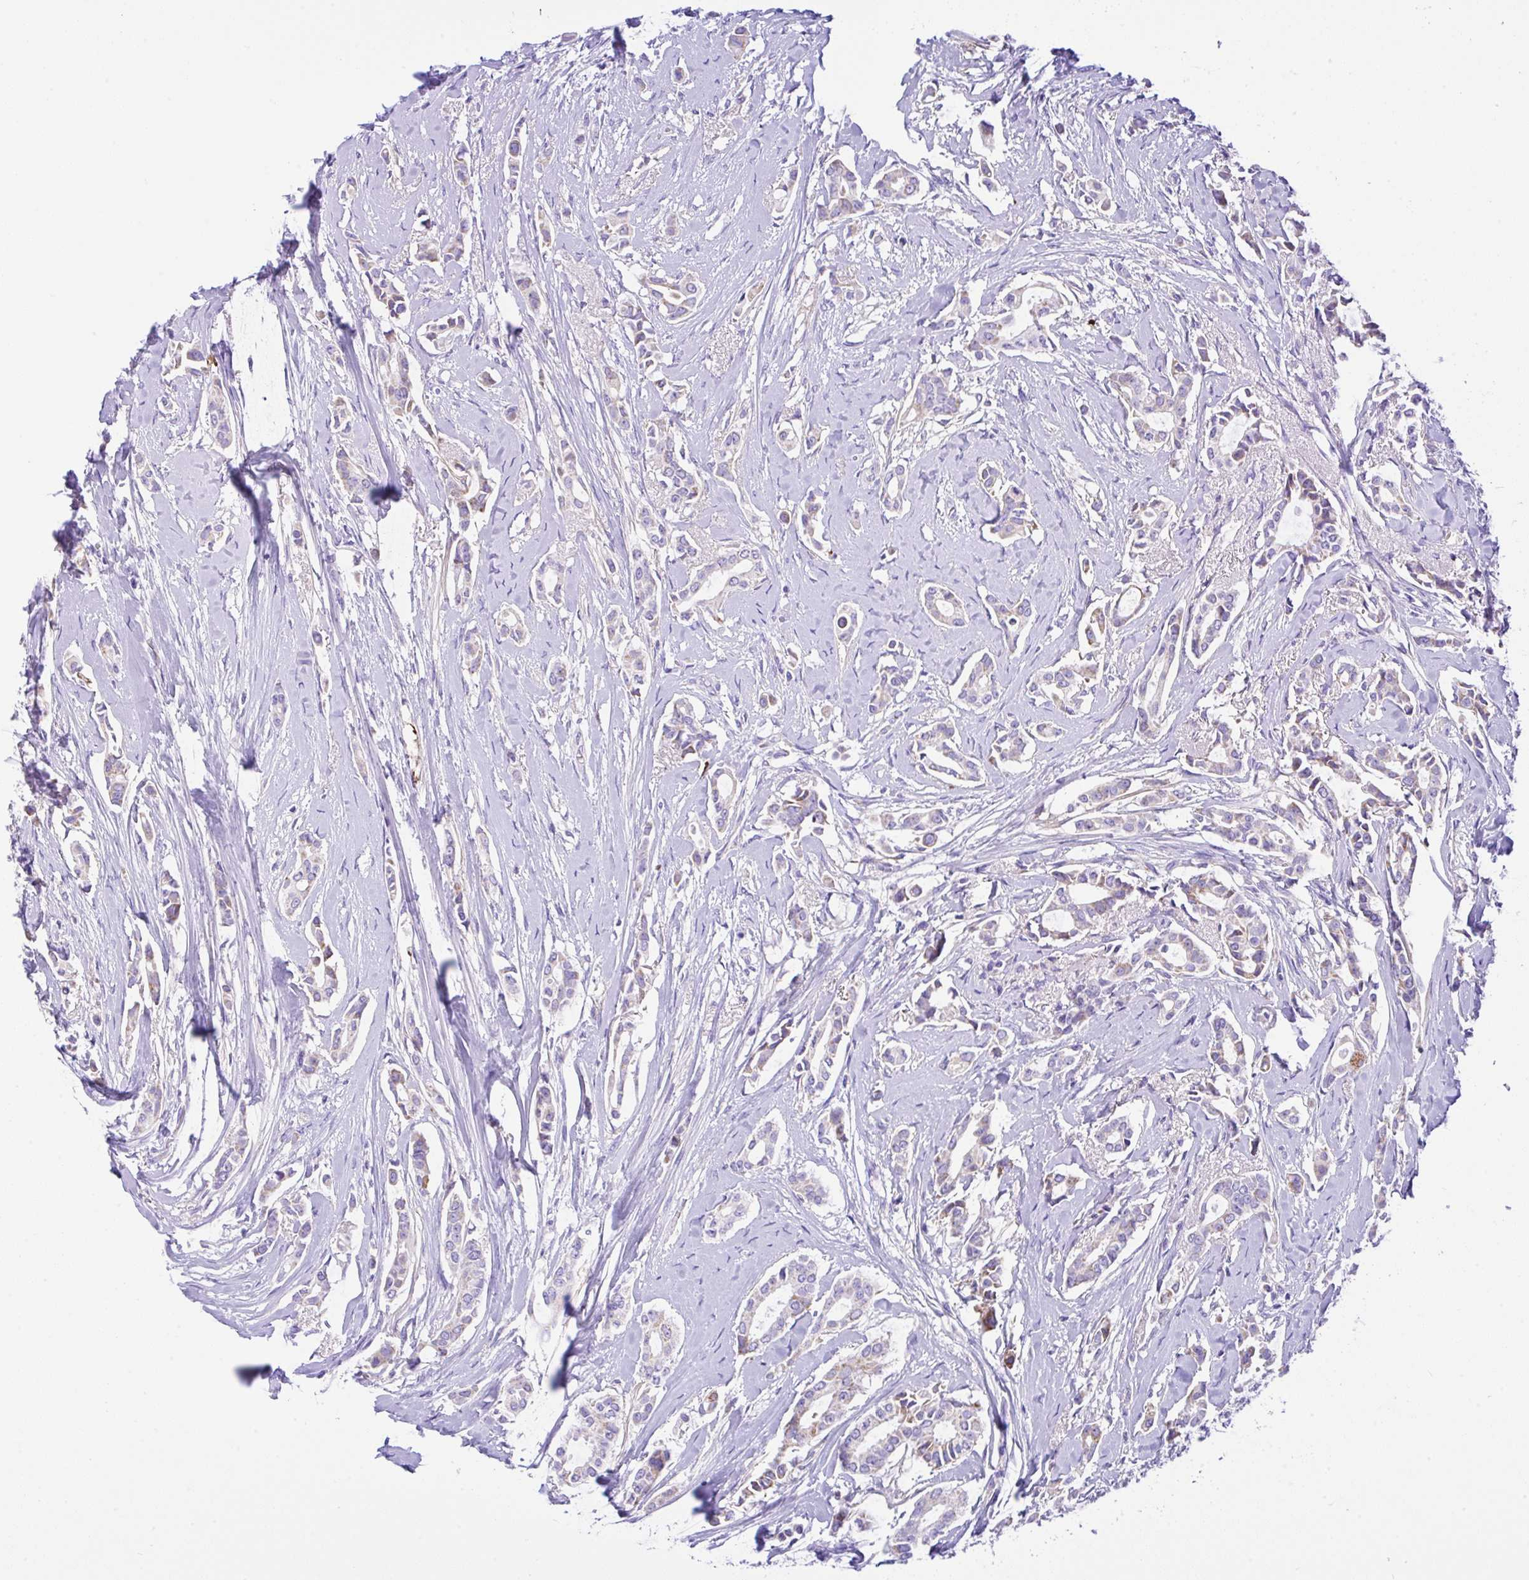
{"staining": {"intensity": "moderate", "quantity": "<25%", "location": "cytoplasmic/membranous"}, "tissue": "breast cancer", "cell_type": "Tumor cells", "image_type": "cancer", "snomed": [{"axis": "morphology", "description": "Duct carcinoma"}, {"axis": "topography", "description": "Breast"}], "caption": "IHC staining of breast infiltrating ductal carcinoma, which displays low levels of moderate cytoplasmic/membranous positivity in about <25% of tumor cells indicating moderate cytoplasmic/membranous protein positivity. The staining was performed using DAB (3,3'-diaminobenzidine) (brown) for protein detection and nuclei were counterstained in hematoxylin (blue).", "gene": "SLC13A1", "patient": {"sex": "female", "age": 64}}